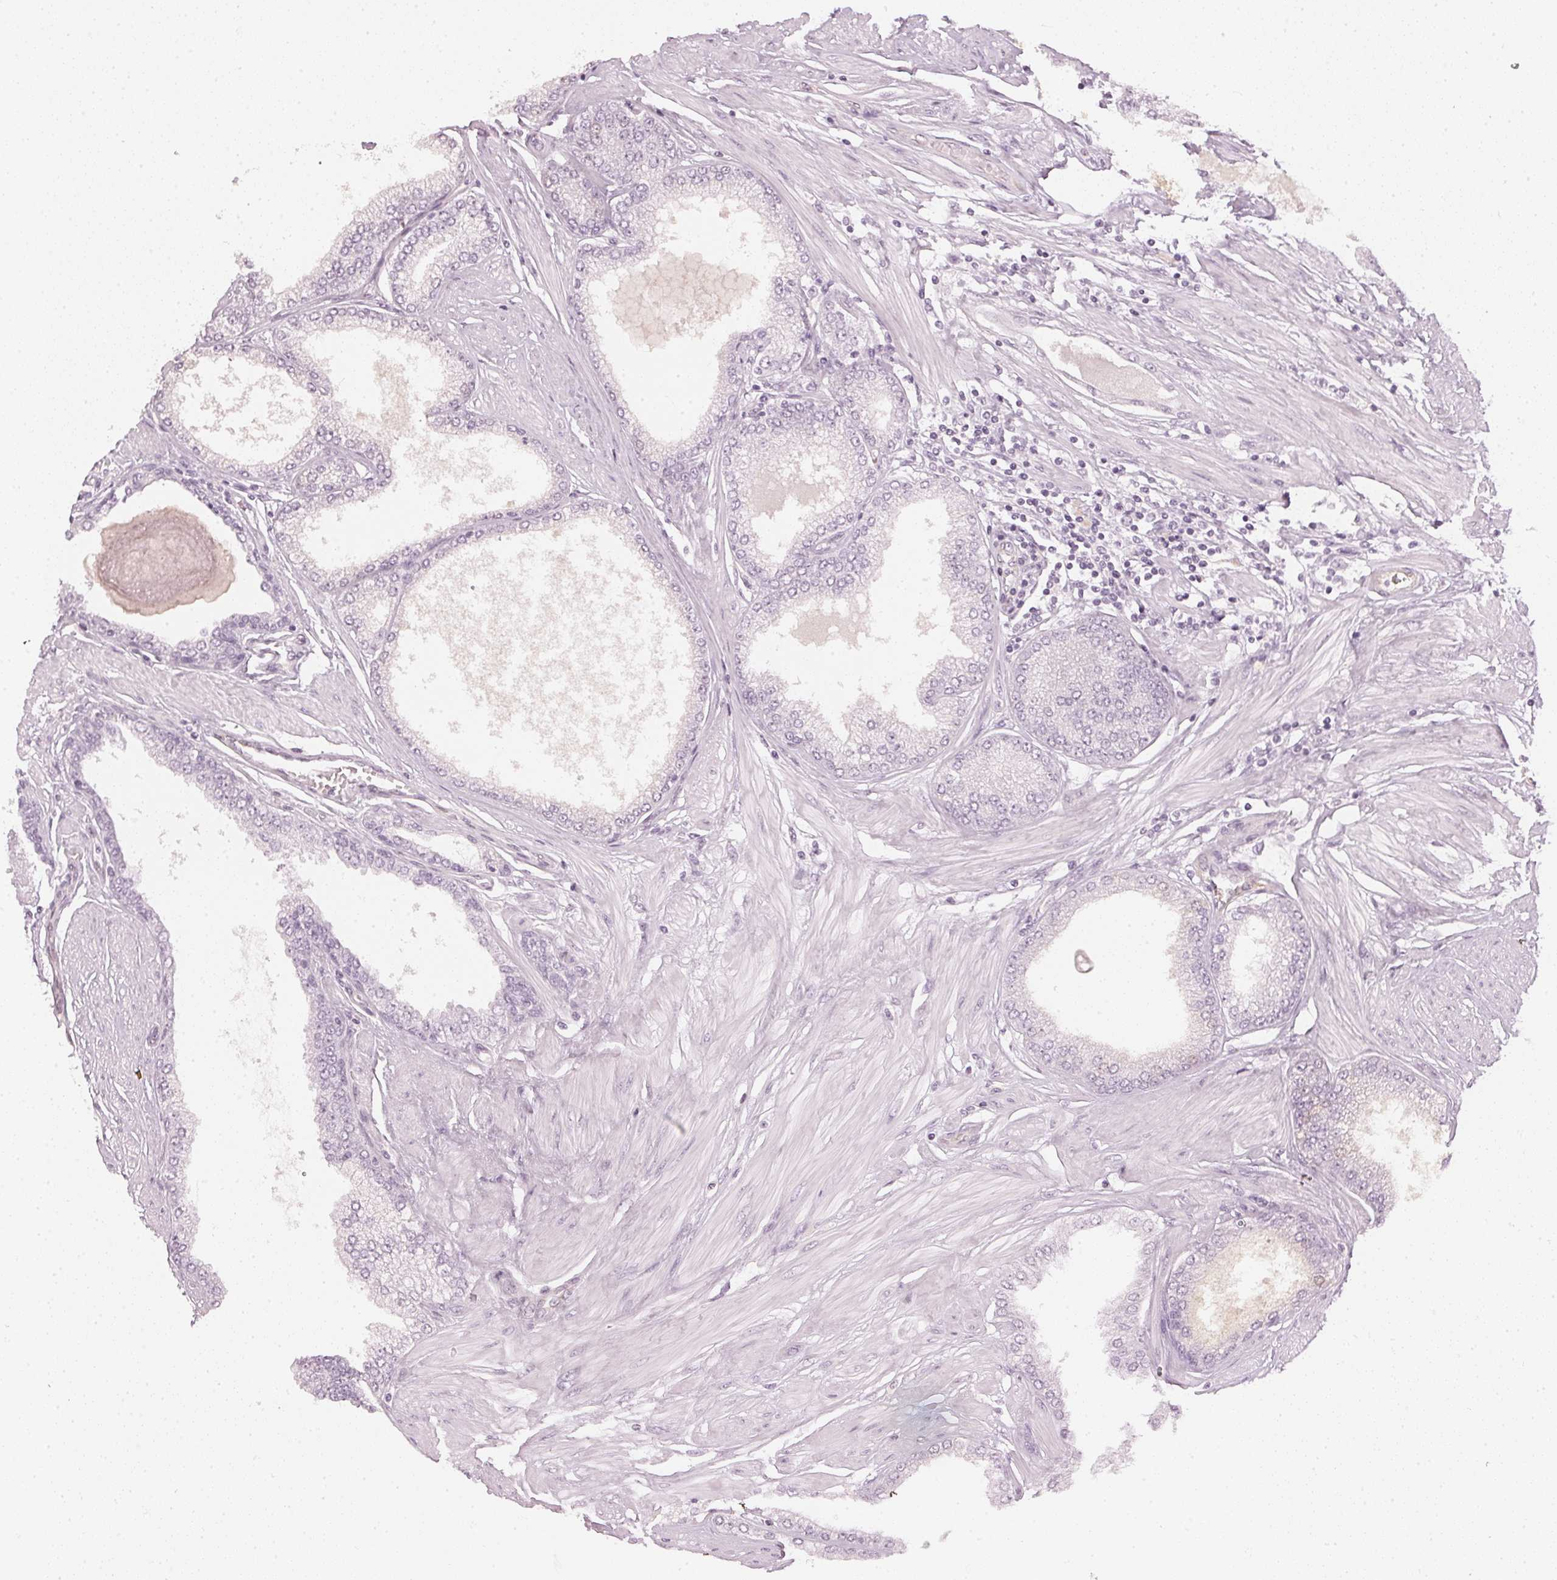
{"staining": {"intensity": "negative", "quantity": "none", "location": "none"}, "tissue": "prostate cancer", "cell_type": "Tumor cells", "image_type": "cancer", "snomed": [{"axis": "morphology", "description": "Adenocarcinoma, Low grade"}, {"axis": "topography", "description": "Prostate"}], "caption": "Photomicrograph shows no protein positivity in tumor cells of prostate adenocarcinoma (low-grade) tissue. The staining is performed using DAB (3,3'-diaminobenzidine) brown chromogen with nuclei counter-stained in using hematoxylin.", "gene": "APLP1", "patient": {"sex": "male", "age": 55}}